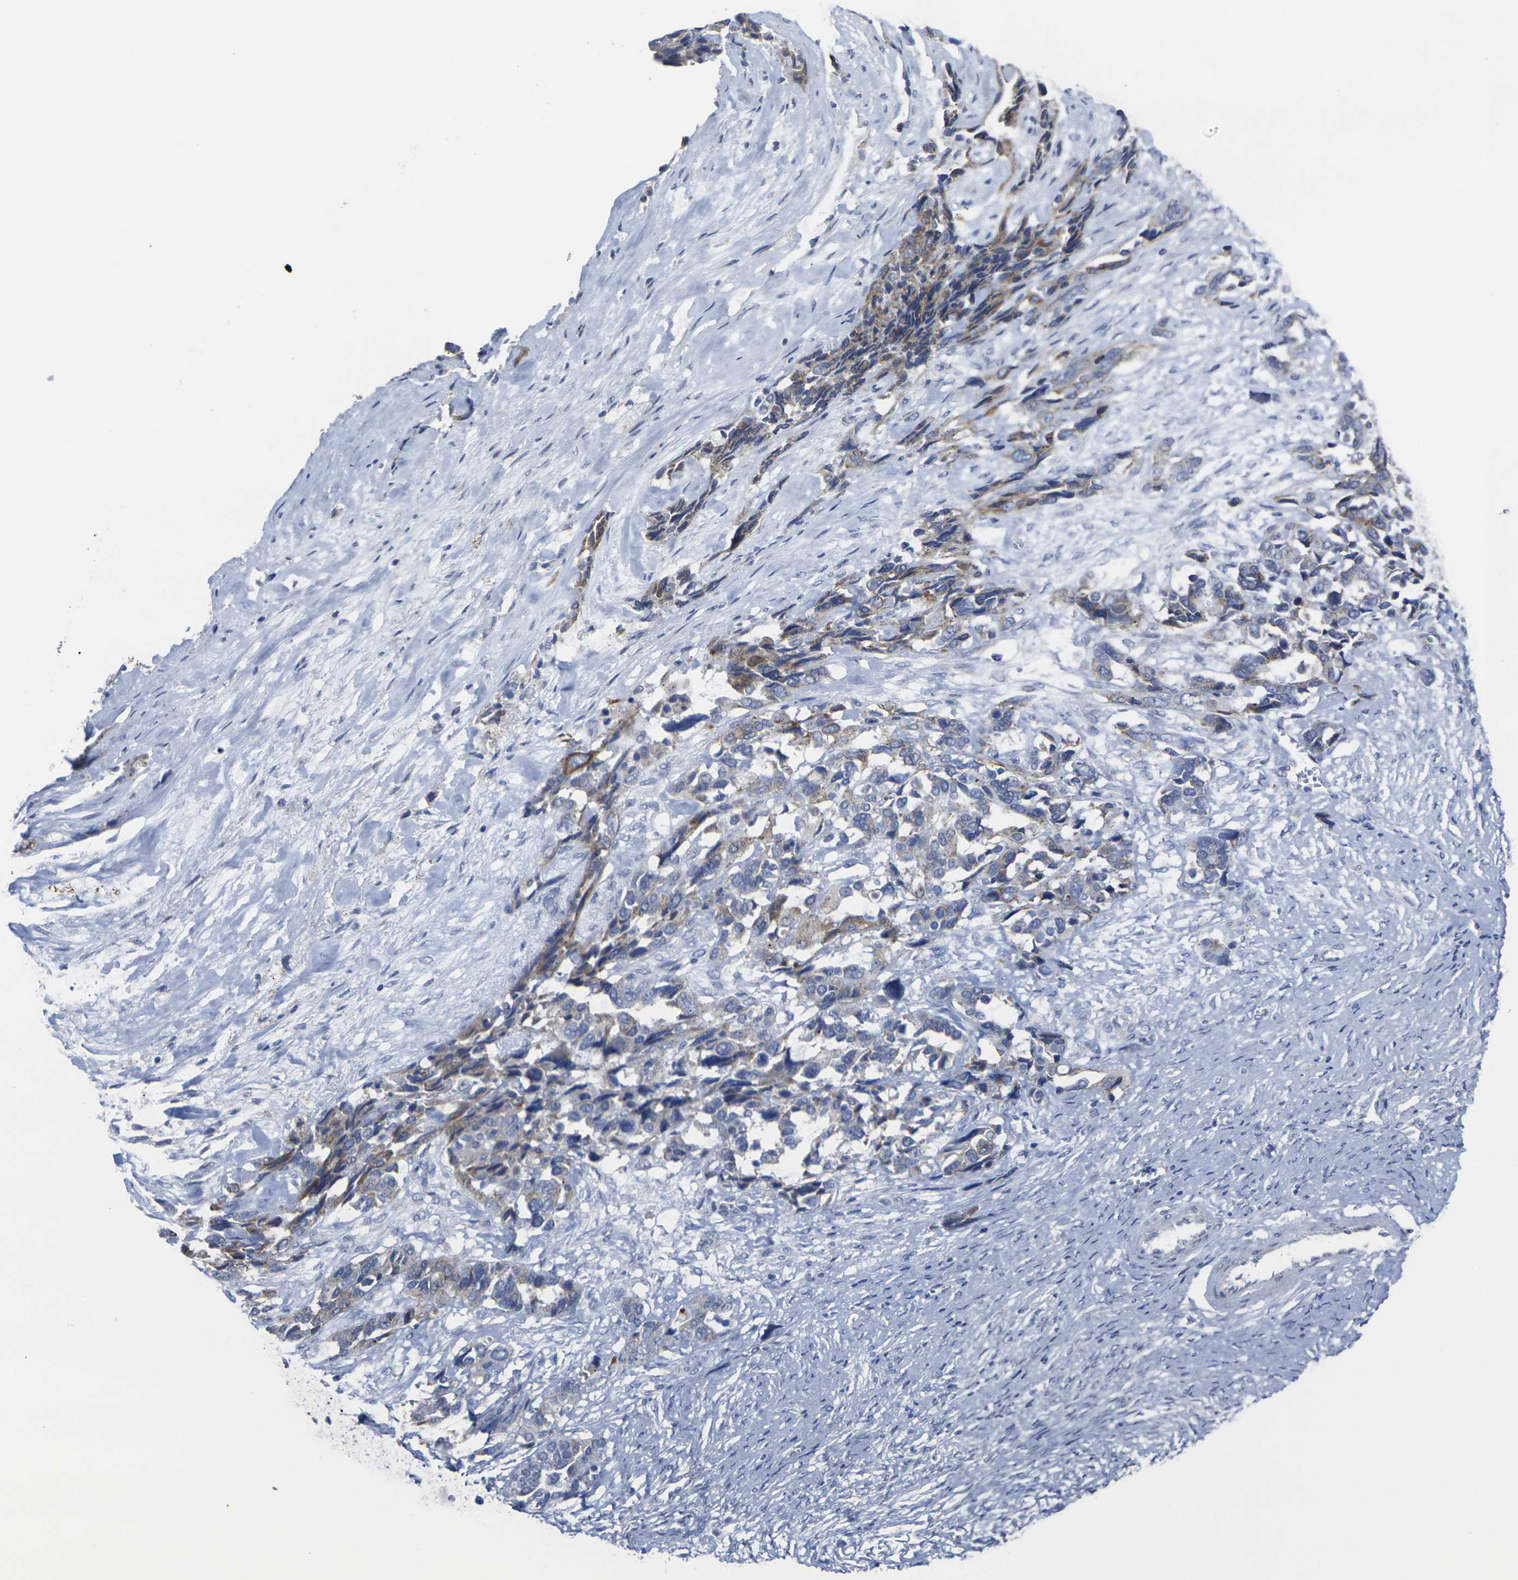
{"staining": {"intensity": "moderate", "quantity": "<25%", "location": "cytoplasmic/membranous"}, "tissue": "ovarian cancer", "cell_type": "Tumor cells", "image_type": "cancer", "snomed": [{"axis": "morphology", "description": "Cystadenocarcinoma, serous, NOS"}, {"axis": "topography", "description": "Ovary"}], "caption": "Ovarian cancer (serous cystadenocarcinoma) was stained to show a protein in brown. There is low levels of moderate cytoplasmic/membranous positivity in approximately <25% of tumor cells.", "gene": "ANKRD46", "patient": {"sex": "female", "age": 44}}